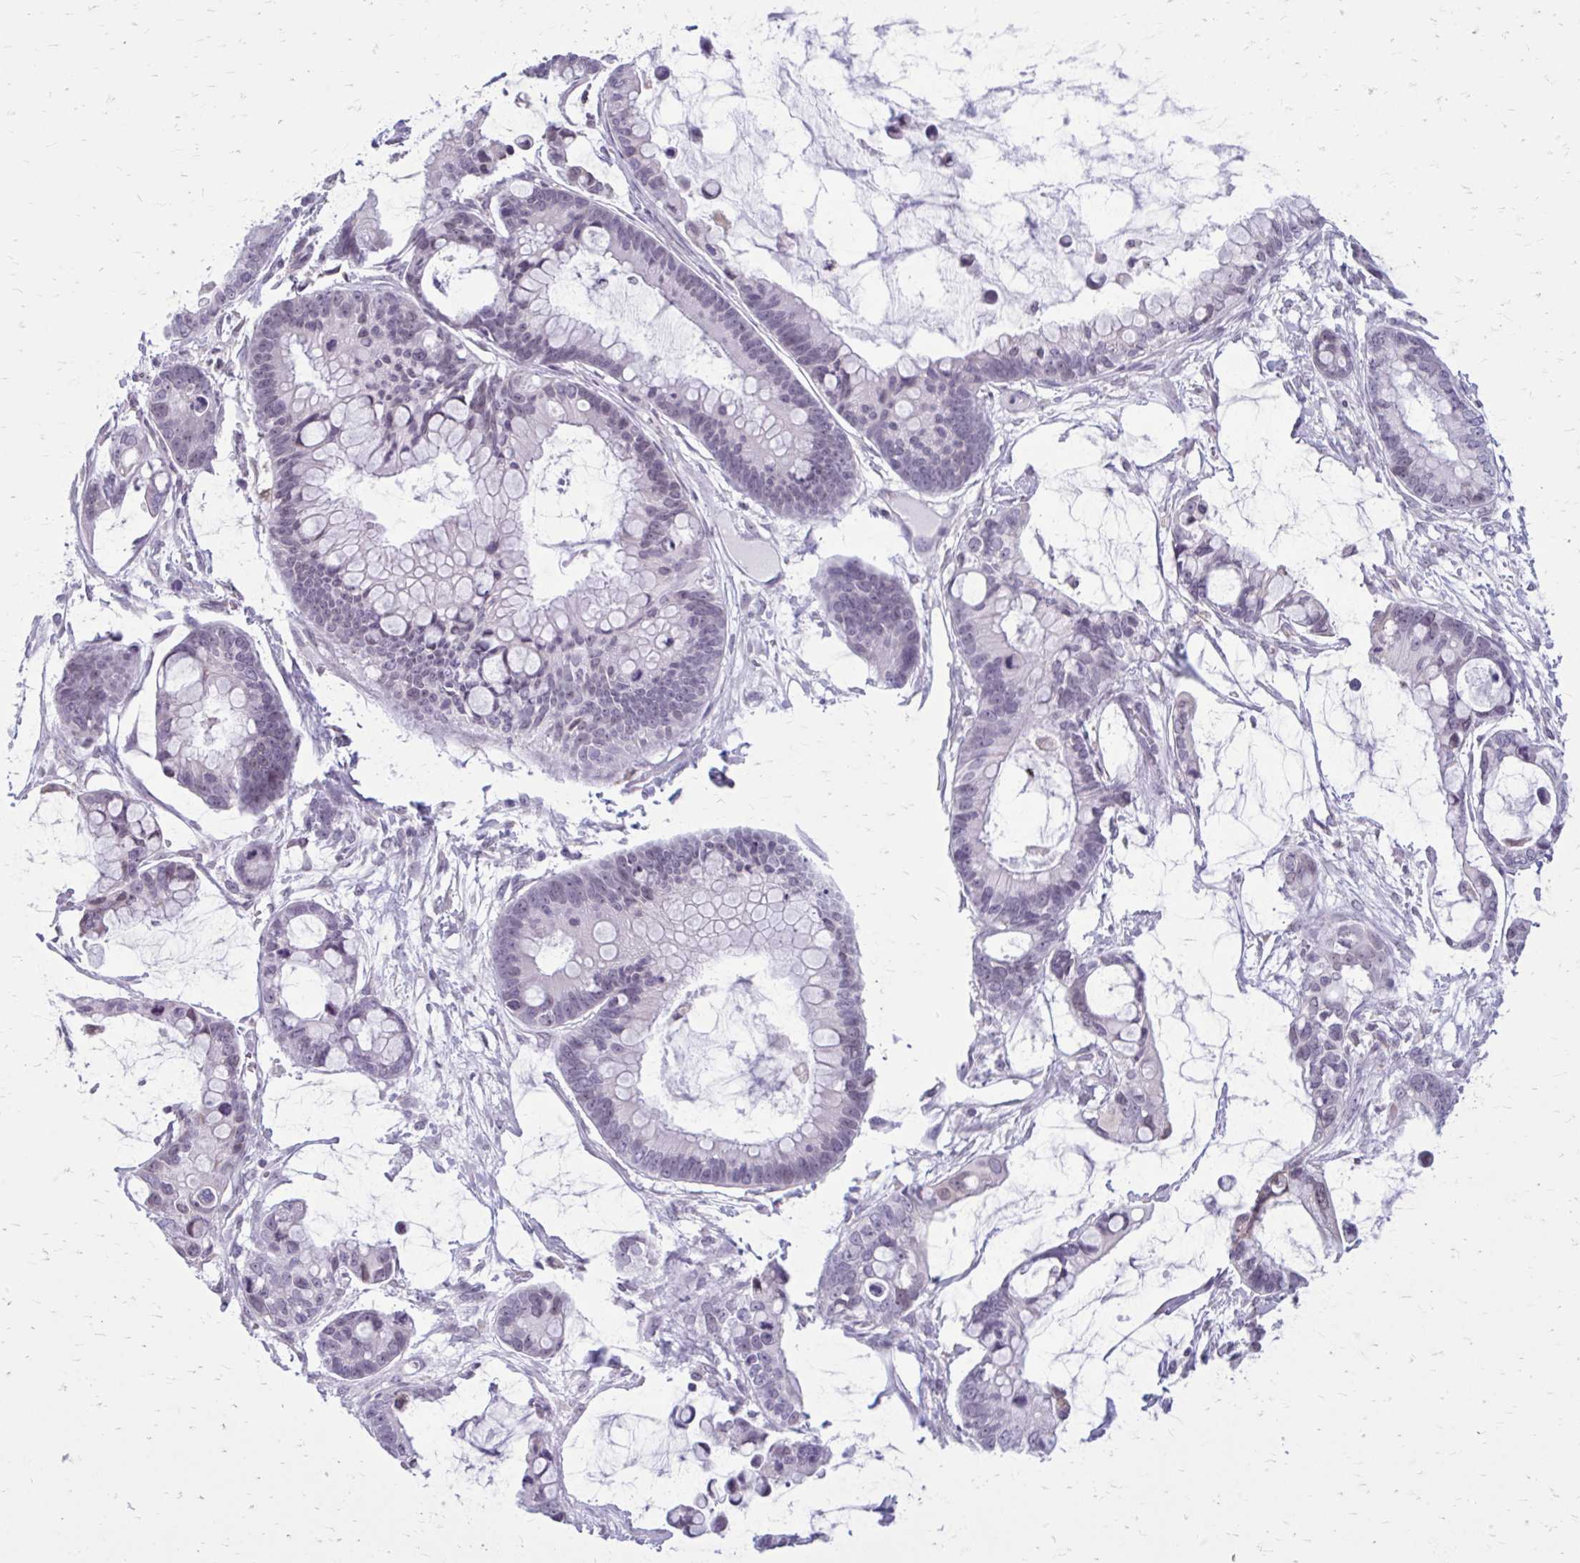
{"staining": {"intensity": "negative", "quantity": "none", "location": "none"}, "tissue": "ovarian cancer", "cell_type": "Tumor cells", "image_type": "cancer", "snomed": [{"axis": "morphology", "description": "Cystadenocarcinoma, mucinous, NOS"}, {"axis": "topography", "description": "Ovary"}], "caption": "Tumor cells are negative for brown protein staining in mucinous cystadenocarcinoma (ovarian). (DAB immunohistochemistry visualized using brightfield microscopy, high magnification).", "gene": "PROSER1", "patient": {"sex": "female", "age": 63}}